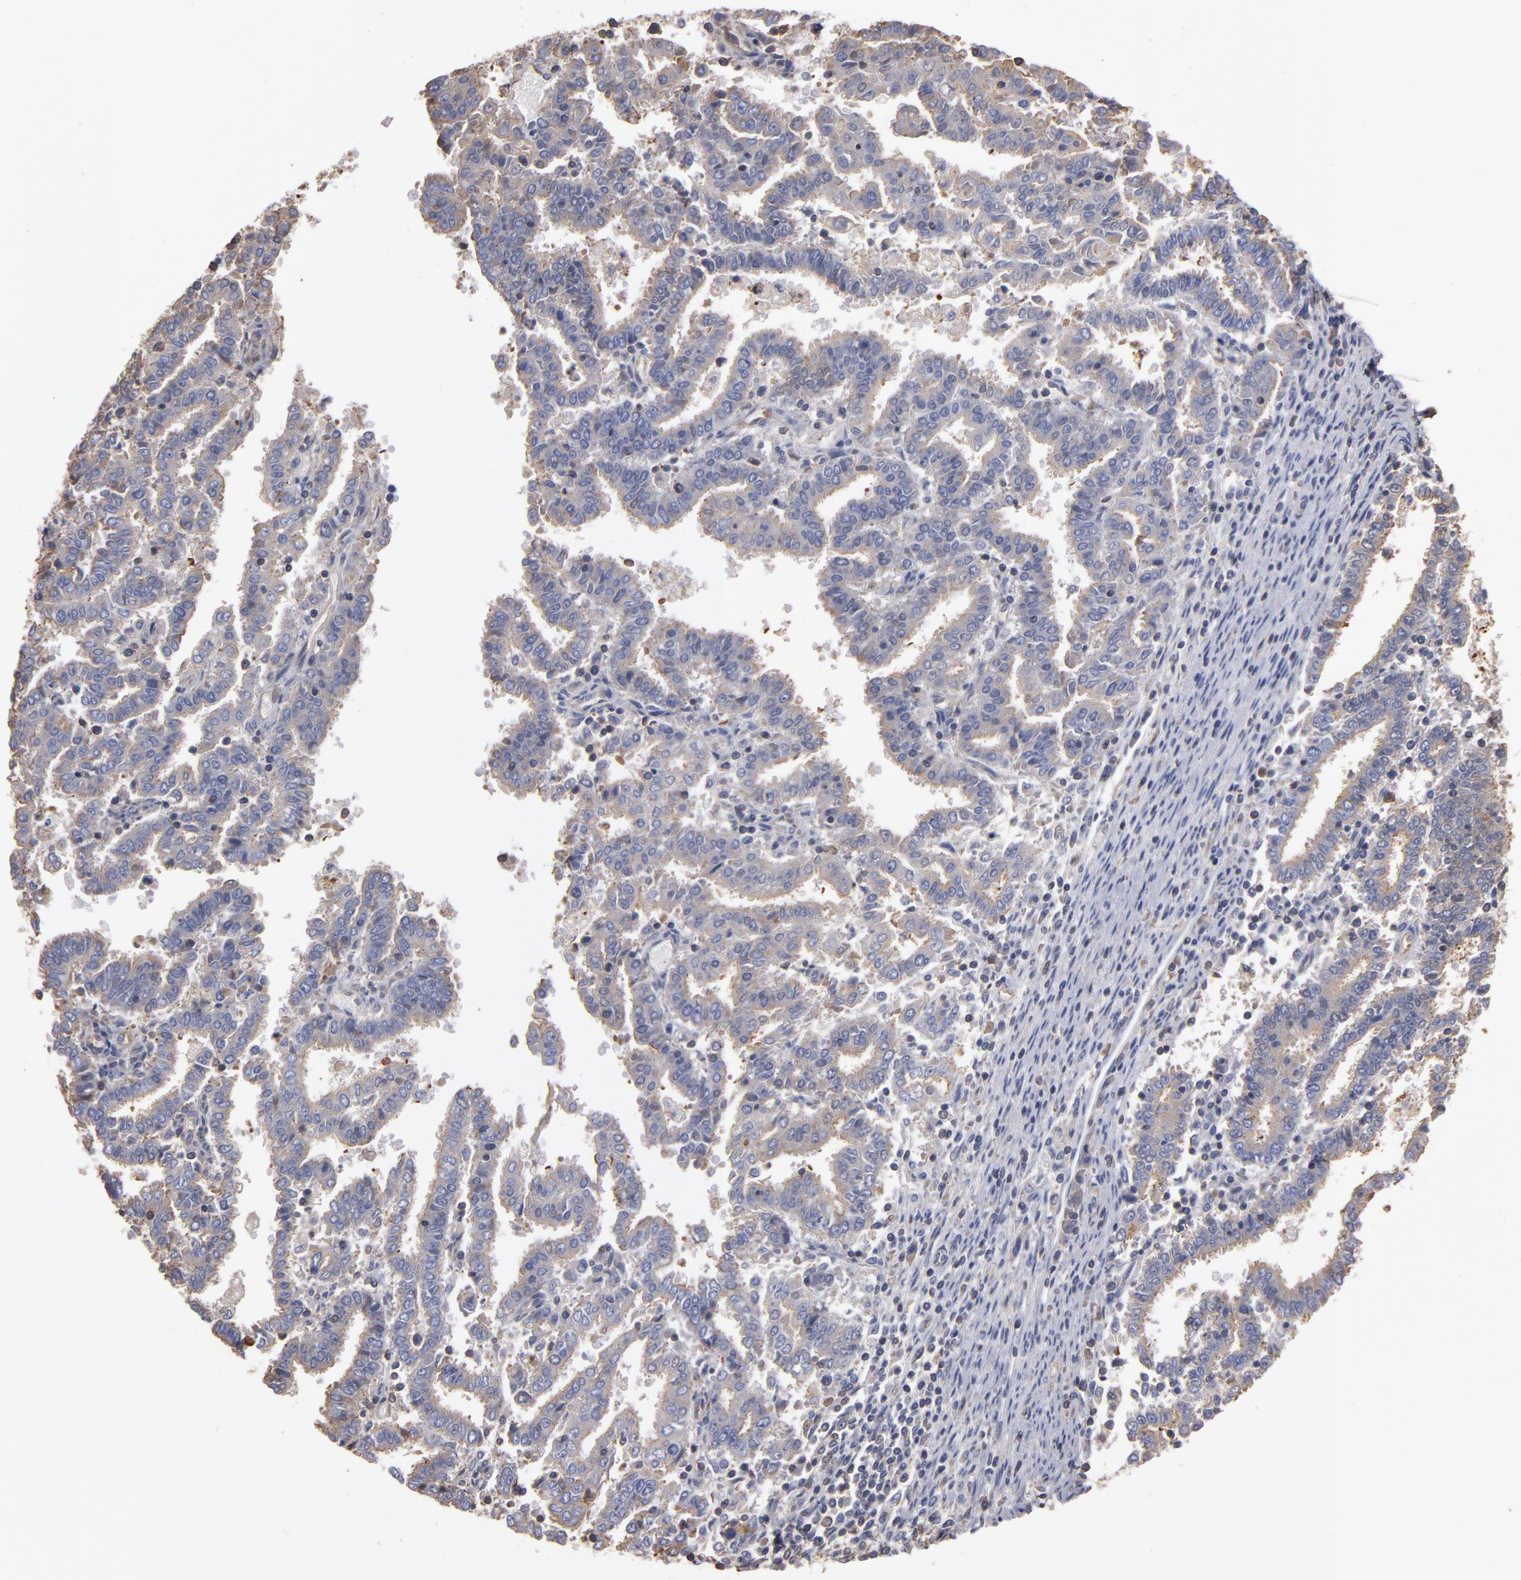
{"staining": {"intensity": "weak", "quantity": "25%-75%", "location": "cytoplasmic/membranous"}, "tissue": "endometrial cancer", "cell_type": "Tumor cells", "image_type": "cancer", "snomed": [{"axis": "morphology", "description": "Adenocarcinoma, NOS"}, {"axis": "topography", "description": "Uterus"}], "caption": "This is an image of immunohistochemistry (IHC) staining of endometrial adenocarcinoma, which shows weak positivity in the cytoplasmic/membranous of tumor cells.", "gene": "ESYT2", "patient": {"sex": "female", "age": 83}}